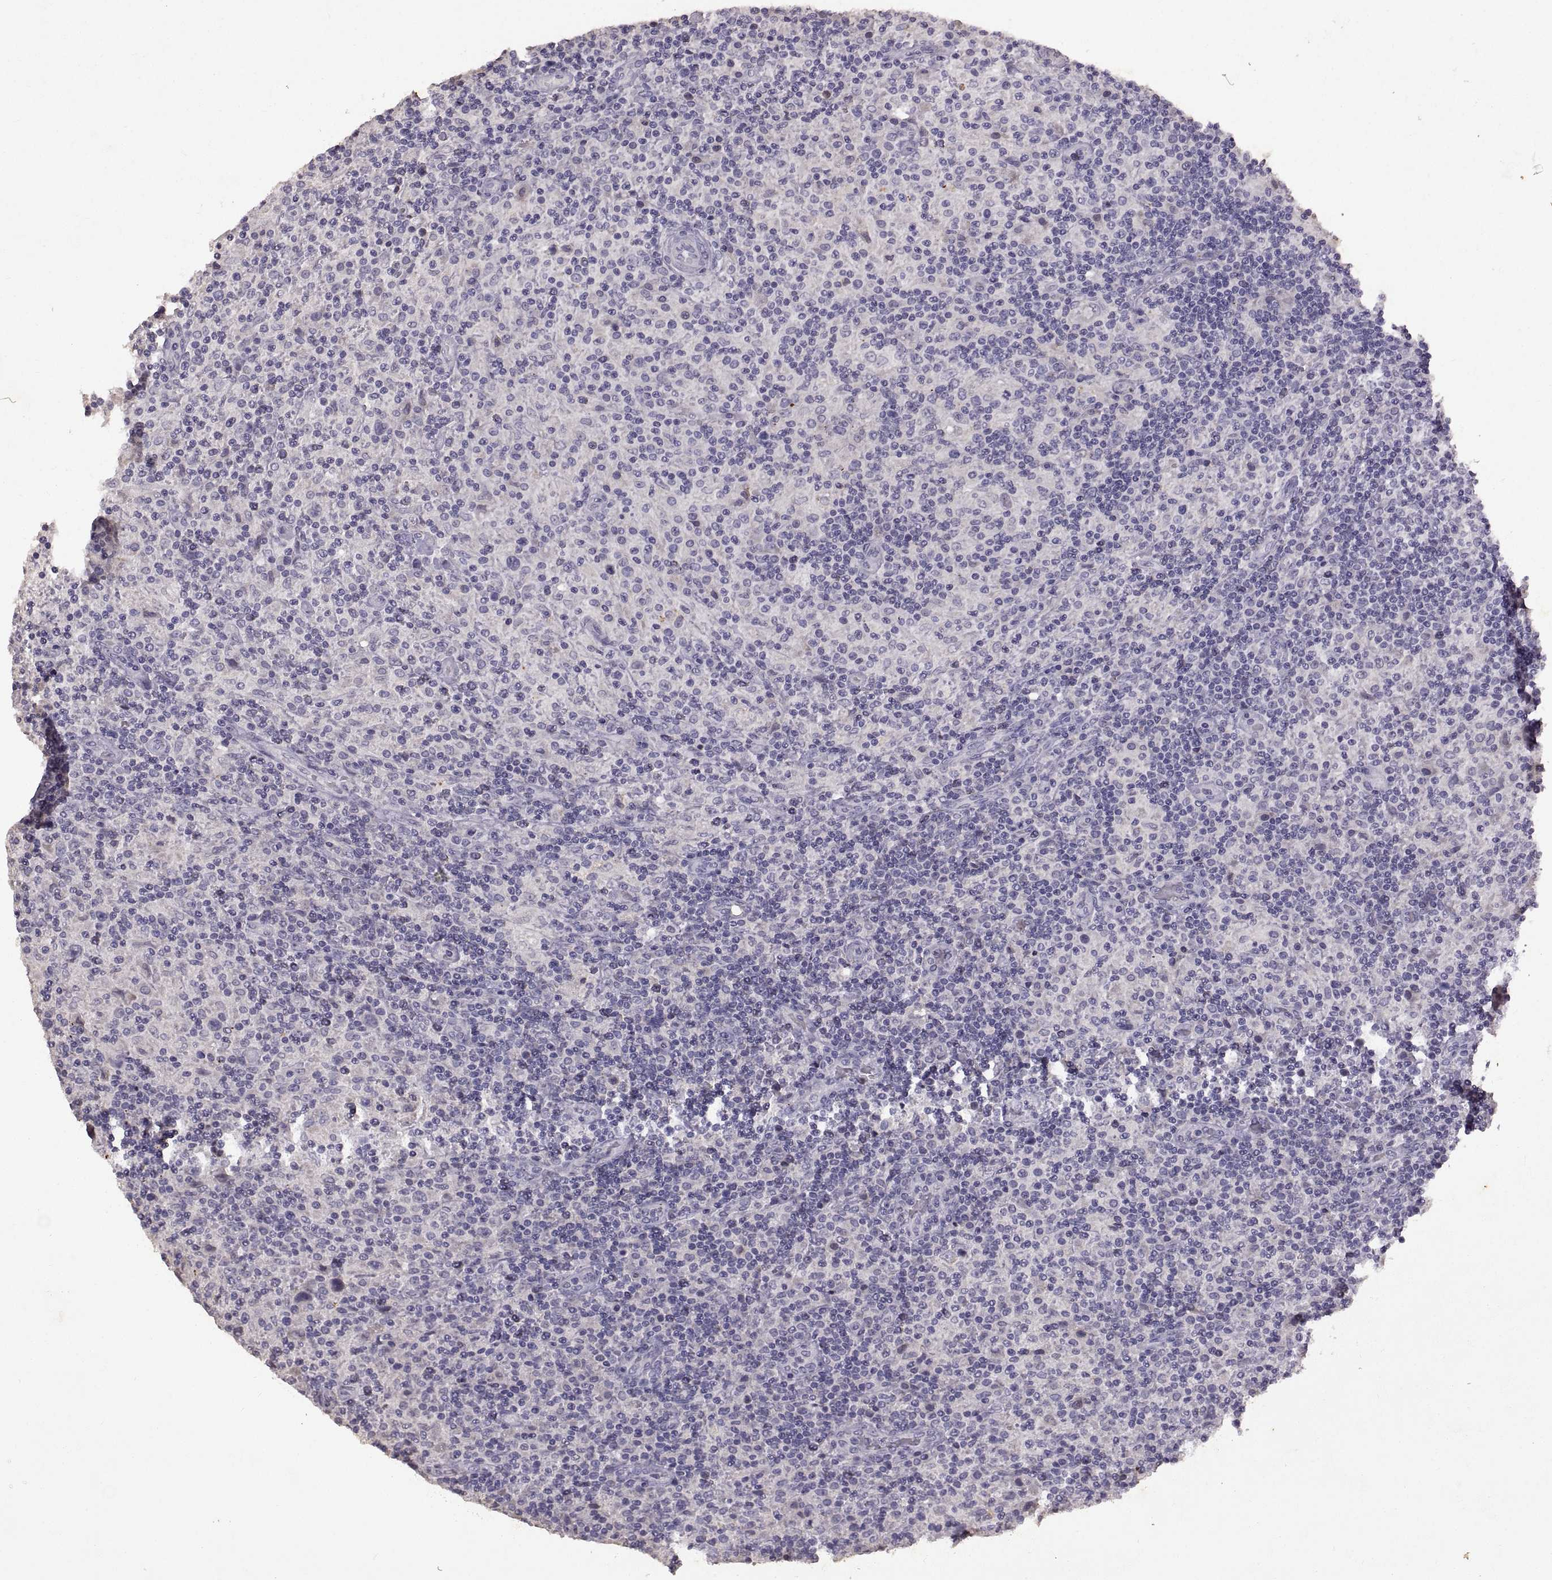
{"staining": {"intensity": "negative", "quantity": "none", "location": "none"}, "tissue": "lymphoma", "cell_type": "Tumor cells", "image_type": "cancer", "snomed": [{"axis": "morphology", "description": "Hodgkin's disease, NOS"}, {"axis": "topography", "description": "Lymph node"}], "caption": "High power microscopy image of an IHC image of lymphoma, revealing no significant expression in tumor cells.", "gene": "DEFB136", "patient": {"sex": "male", "age": 70}}